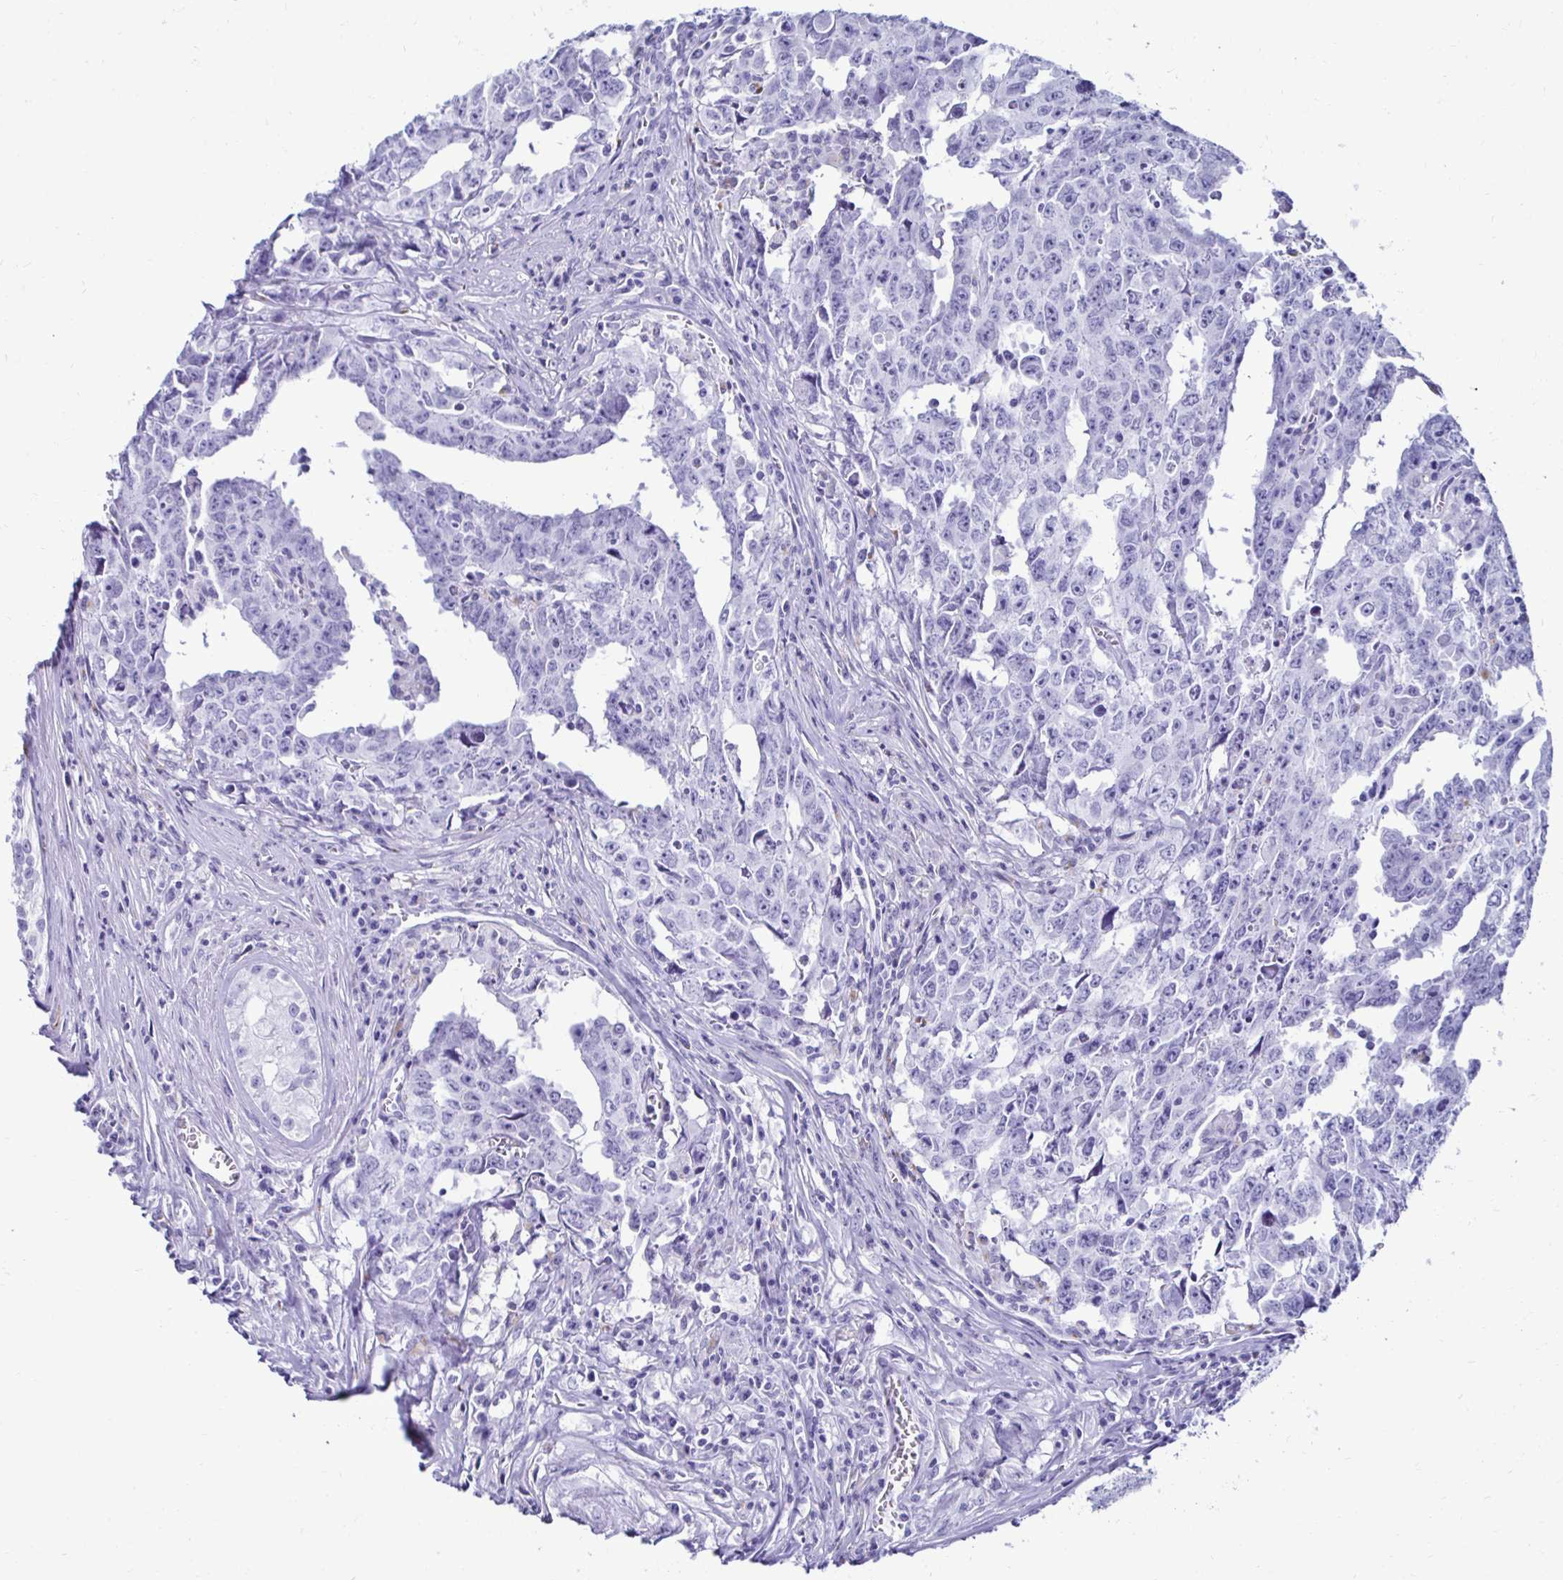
{"staining": {"intensity": "negative", "quantity": "none", "location": "none"}, "tissue": "testis cancer", "cell_type": "Tumor cells", "image_type": "cancer", "snomed": [{"axis": "morphology", "description": "Carcinoma, Embryonal, NOS"}, {"axis": "topography", "description": "Testis"}], "caption": "Tumor cells show no significant protein staining in testis cancer (embryonal carcinoma).", "gene": "CST5", "patient": {"sex": "male", "age": 22}}